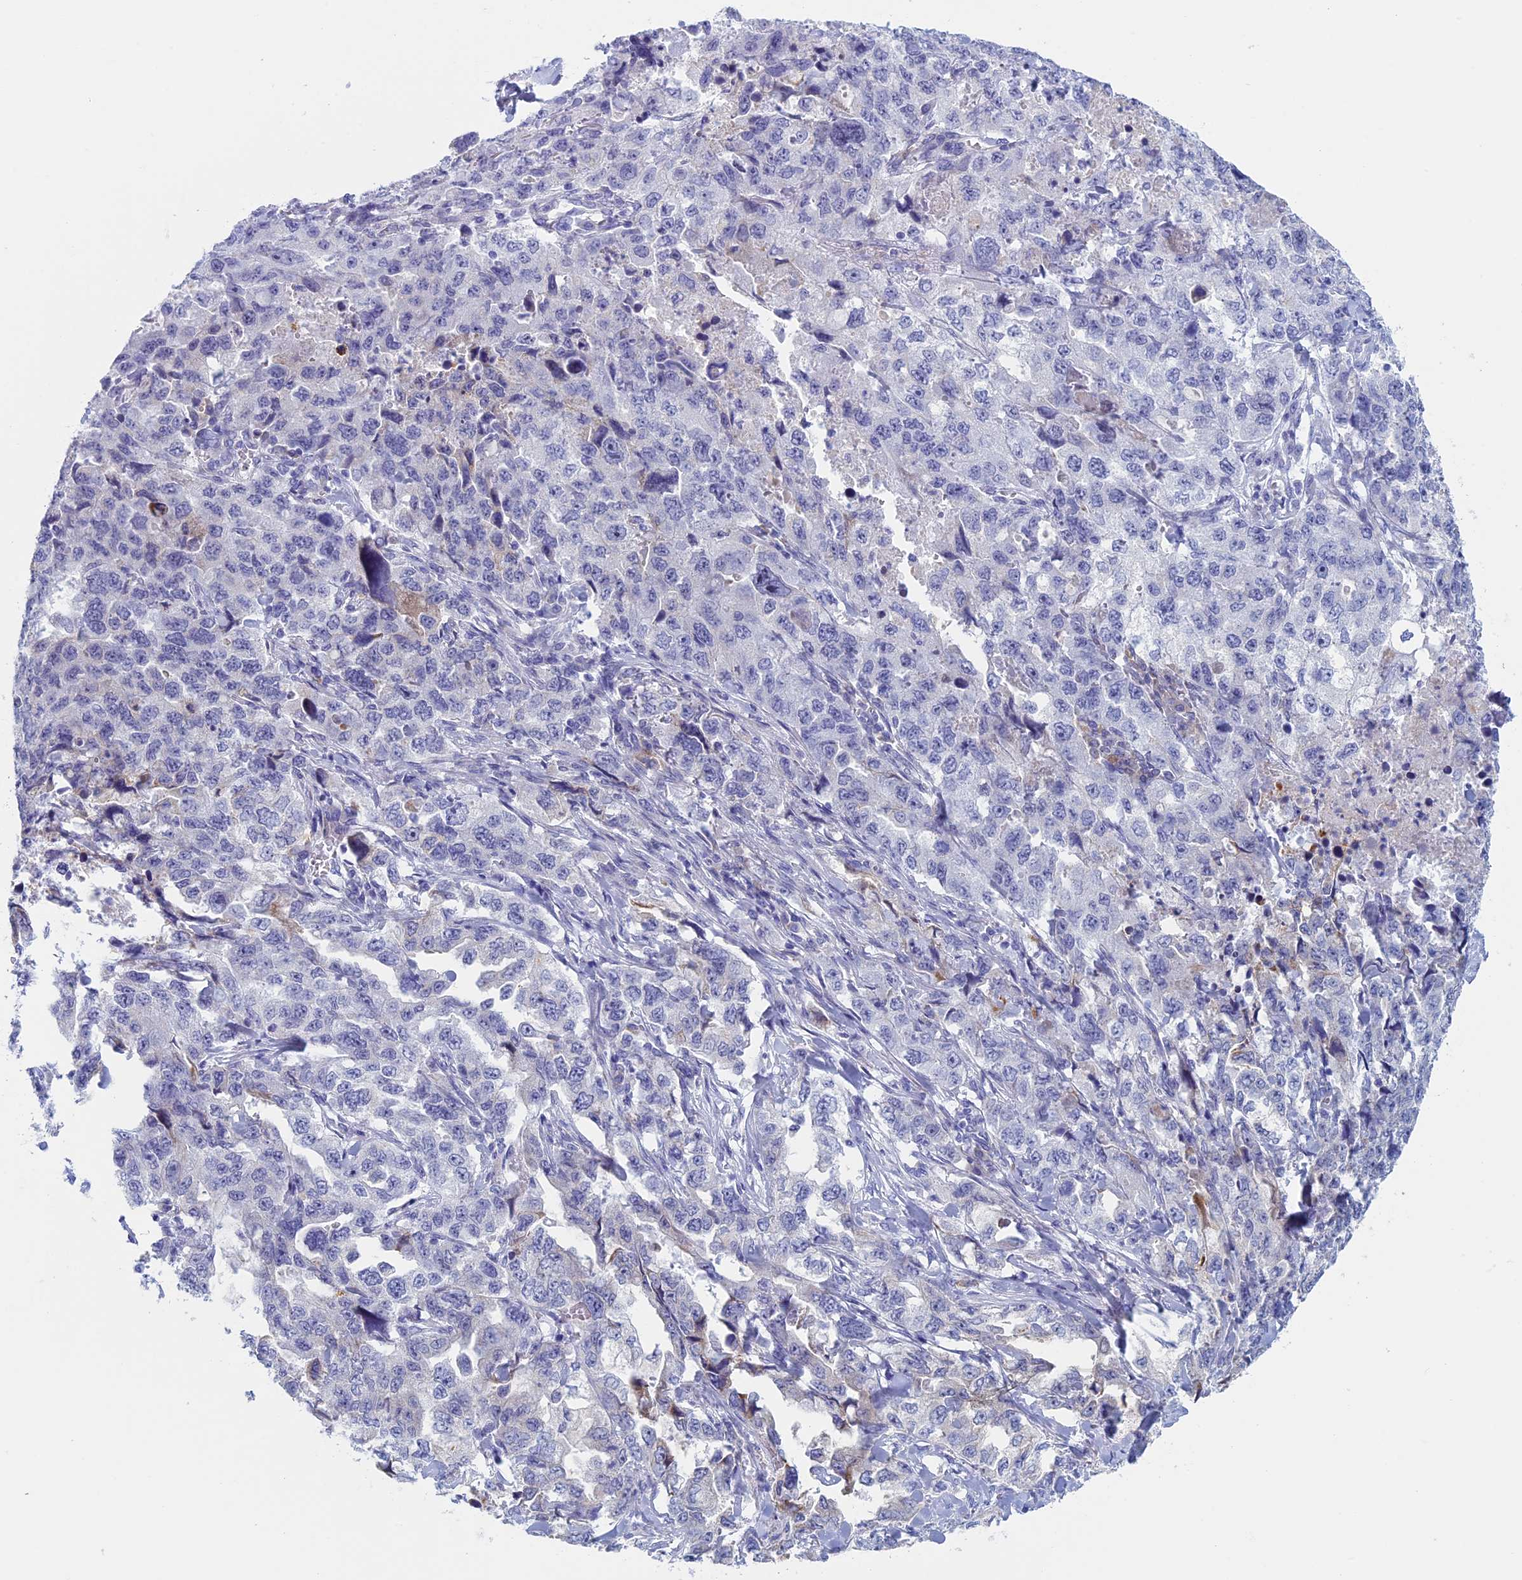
{"staining": {"intensity": "negative", "quantity": "none", "location": "none"}, "tissue": "lung cancer", "cell_type": "Tumor cells", "image_type": "cancer", "snomed": [{"axis": "morphology", "description": "Adenocarcinoma, NOS"}, {"axis": "topography", "description": "Lung"}], "caption": "IHC of lung cancer exhibits no expression in tumor cells.", "gene": "MAGEB6", "patient": {"sex": "female", "age": 51}}